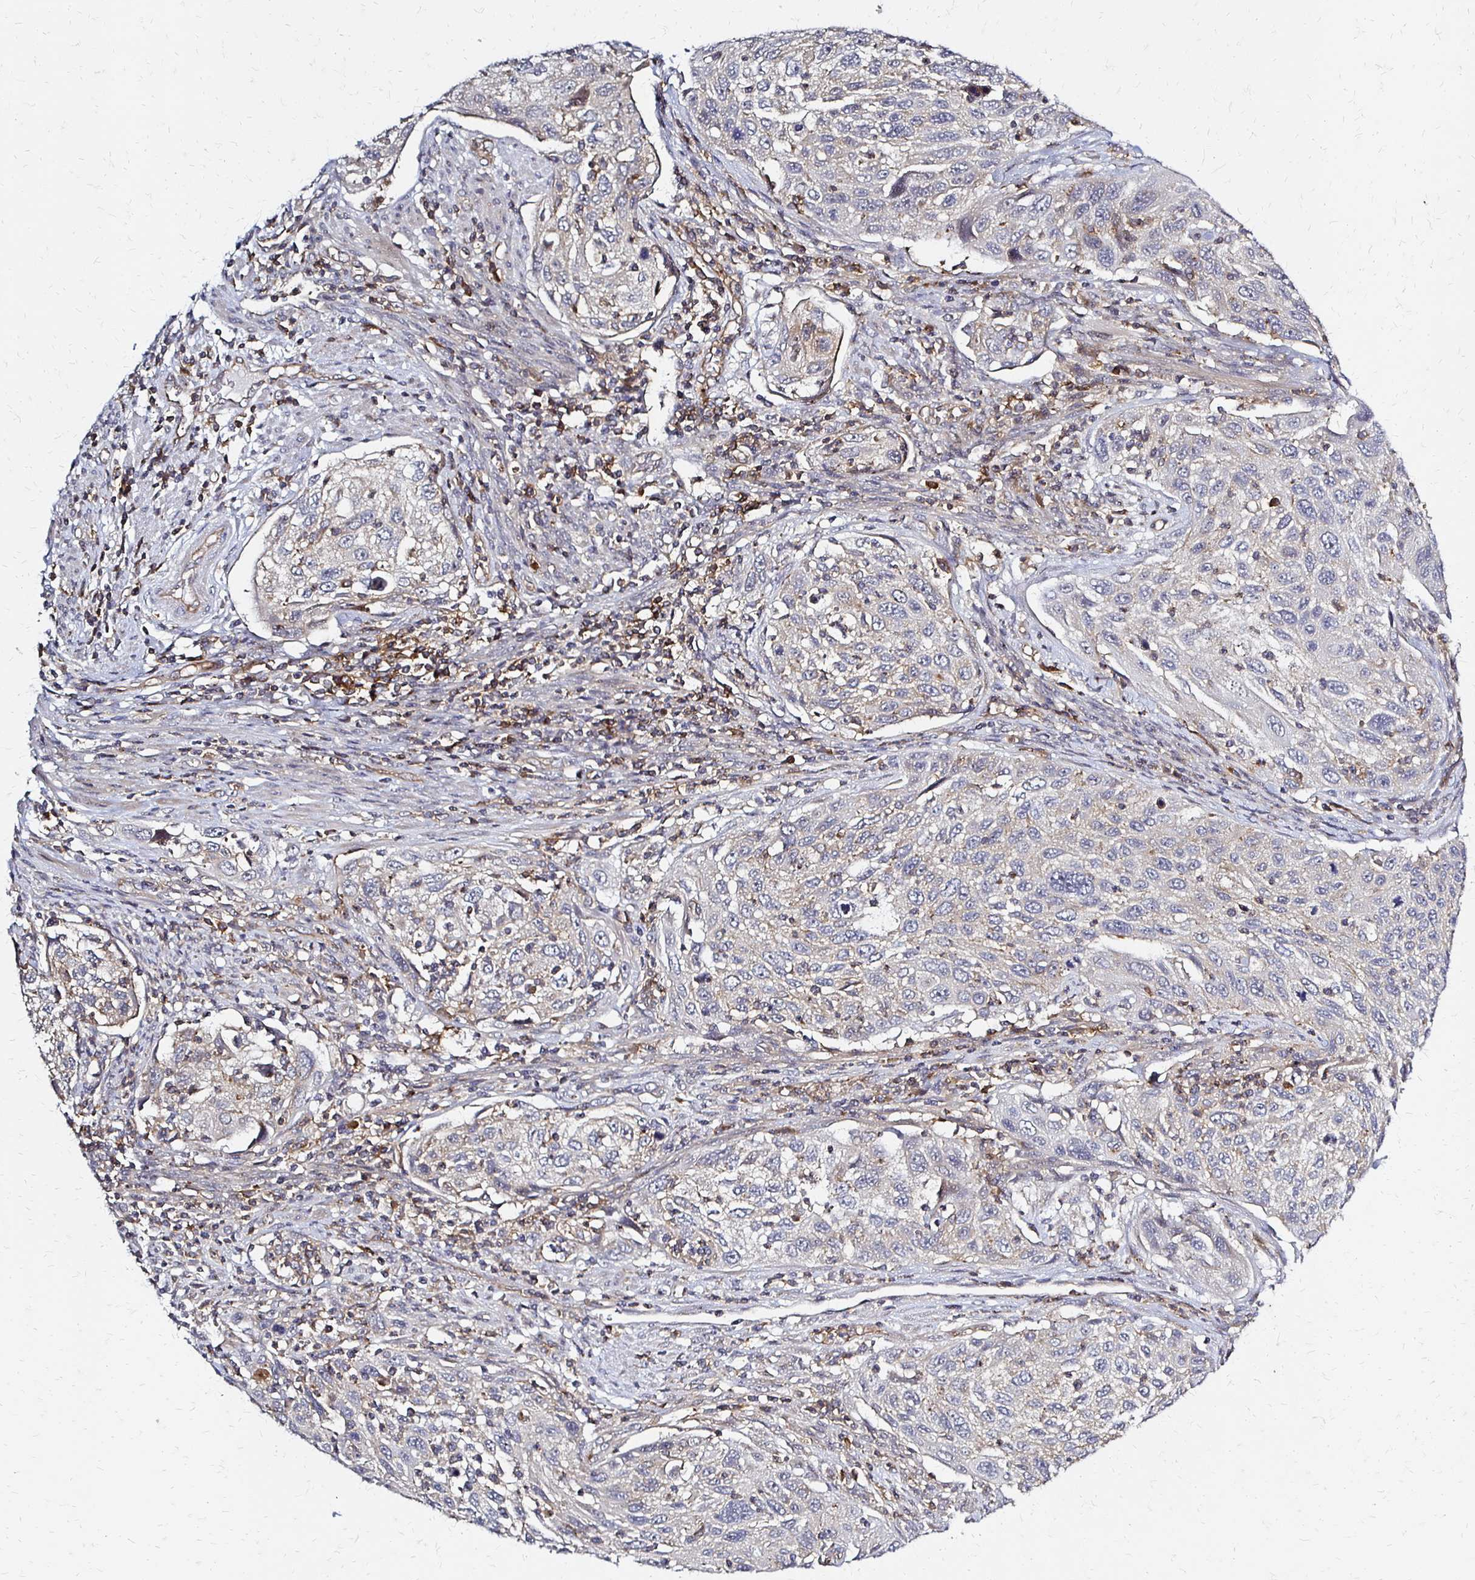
{"staining": {"intensity": "negative", "quantity": "none", "location": "none"}, "tissue": "cervical cancer", "cell_type": "Tumor cells", "image_type": "cancer", "snomed": [{"axis": "morphology", "description": "Squamous cell carcinoma, NOS"}, {"axis": "topography", "description": "Cervix"}], "caption": "Tumor cells show no significant staining in cervical cancer.", "gene": "SLC9A9", "patient": {"sex": "female", "age": 70}}